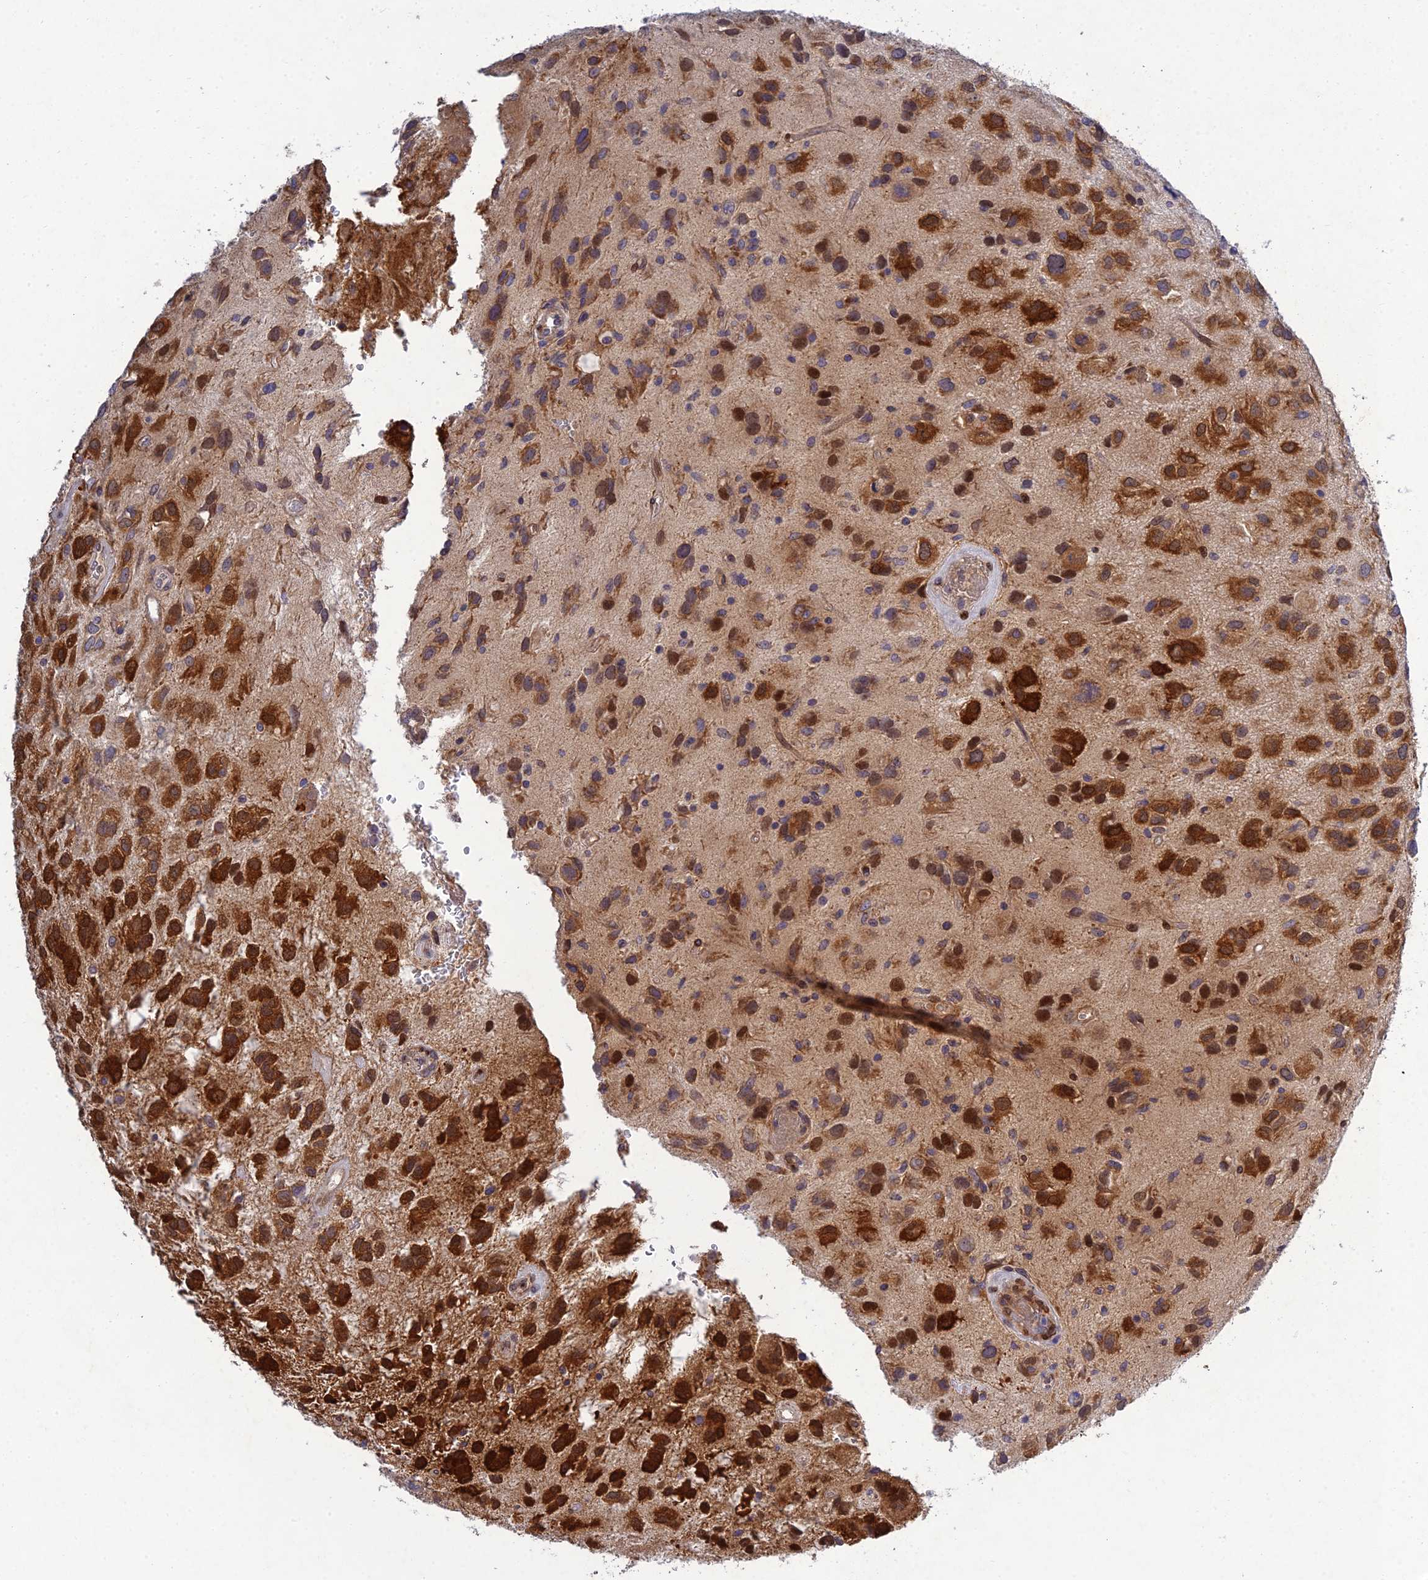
{"staining": {"intensity": "strong", "quantity": ">75%", "location": "cytoplasmic/membranous"}, "tissue": "glioma", "cell_type": "Tumor cells", "image_type": "cancer", "snomed": [{"axis": "morphology", "description": "Glioma, malignant, Low grade"}, {"axis": "topography", "description": "Brain"}], "caption": "An image of malignant glioma (low-grade) stained for a protein displays strong cytoplasmic/membranous brown staining in tumor cells. (Brightfield microscopy of DAB IHC at high magnification).", "gene": "MGAT2", "patient": {"sex": "male", "age": 66}}